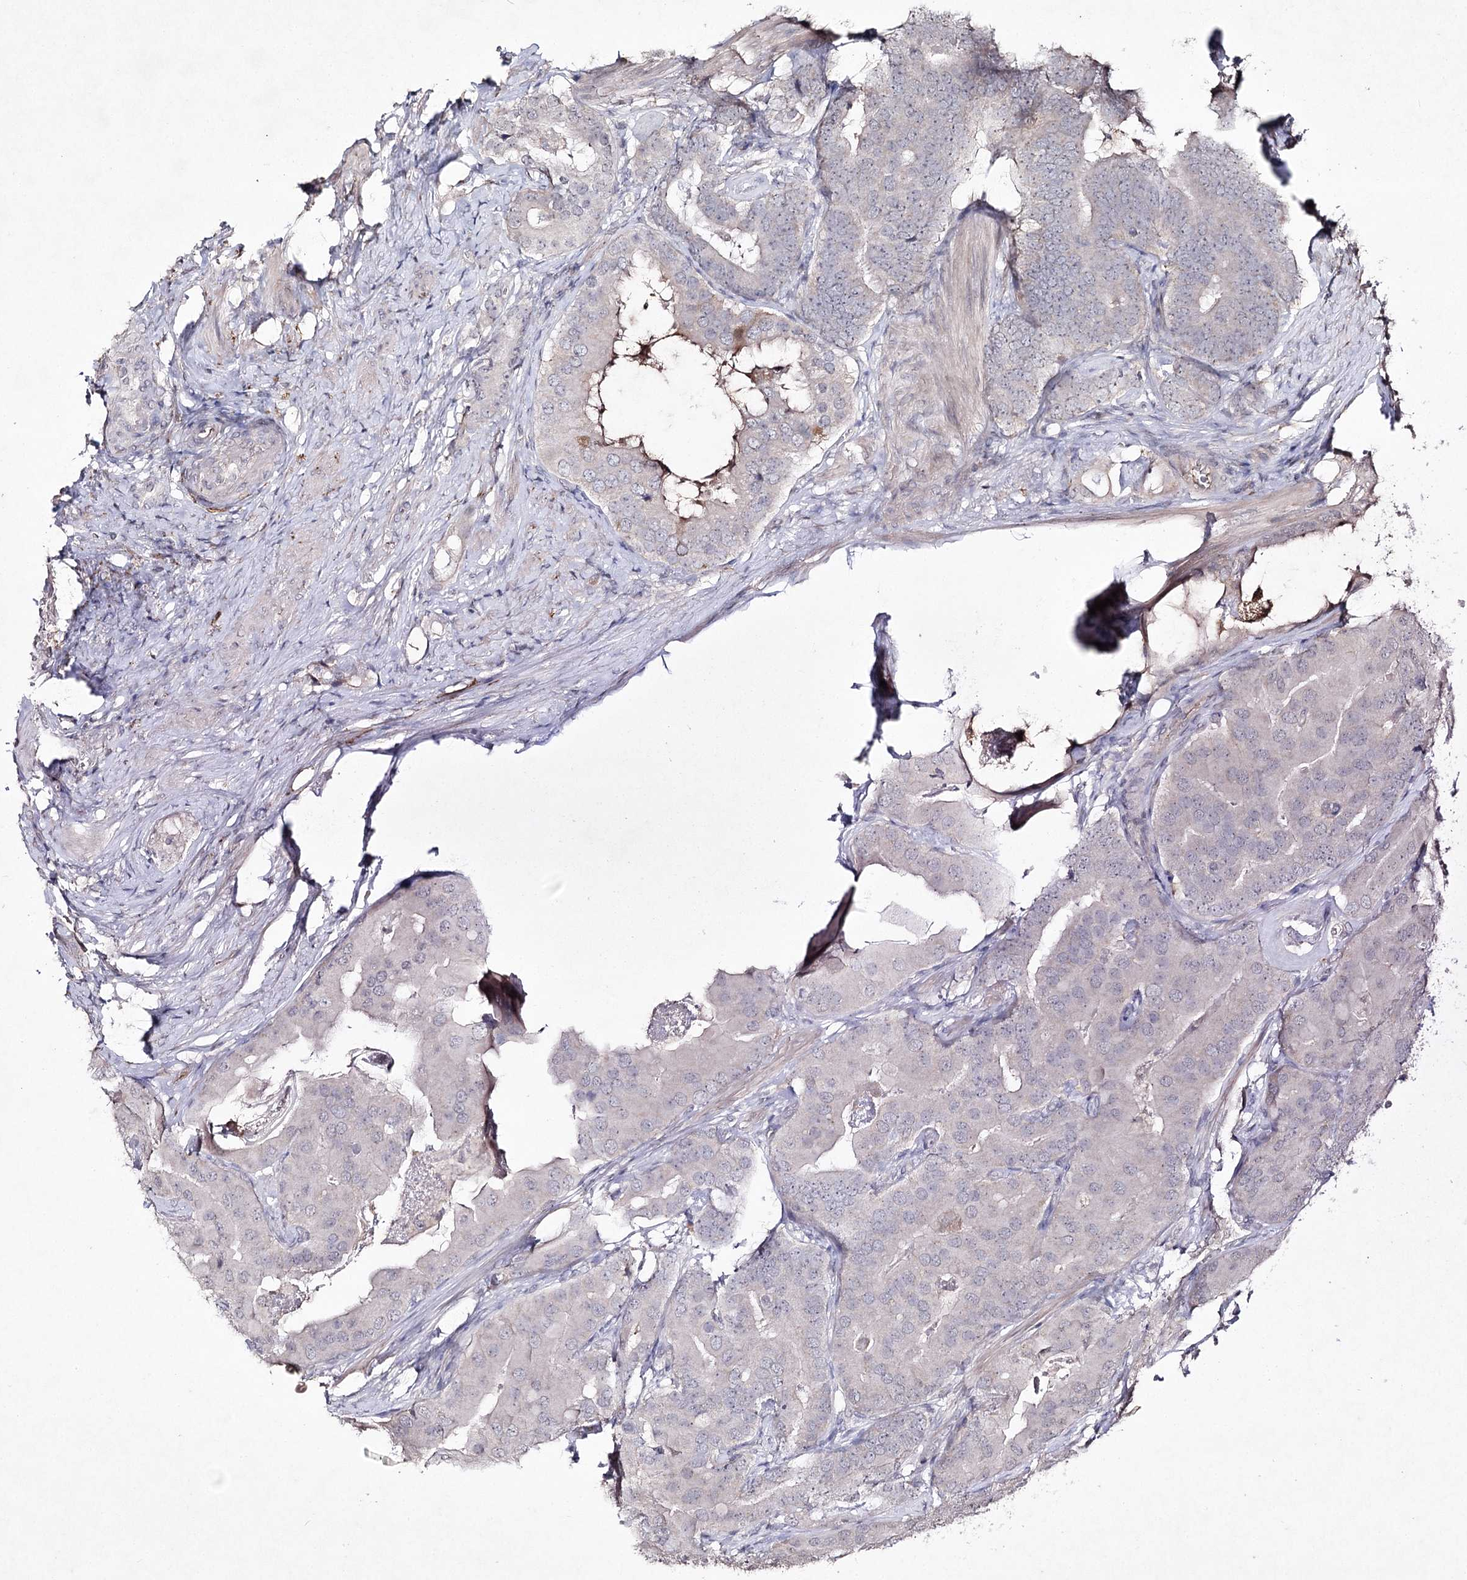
{"staining": {"intensity": "negative", "quantity": "none", "location": "none"}, "tissue": "prostate cancer", "cell_type": "Tumor cells", "image_type": "cancer", "snomed": [{"axis": "morphology", "description": "Adenocarcinoma, Low grade"}, {"axis": "topography", "description": "Prostate"}], "caption": "This is a histopathology image of IHC staining of adenocarcinoma (low-grade) (prostate), which shows no staining in tumor cells.", "gene": "SYNGR3", "patient": {"sex": "male", "age": 71}}